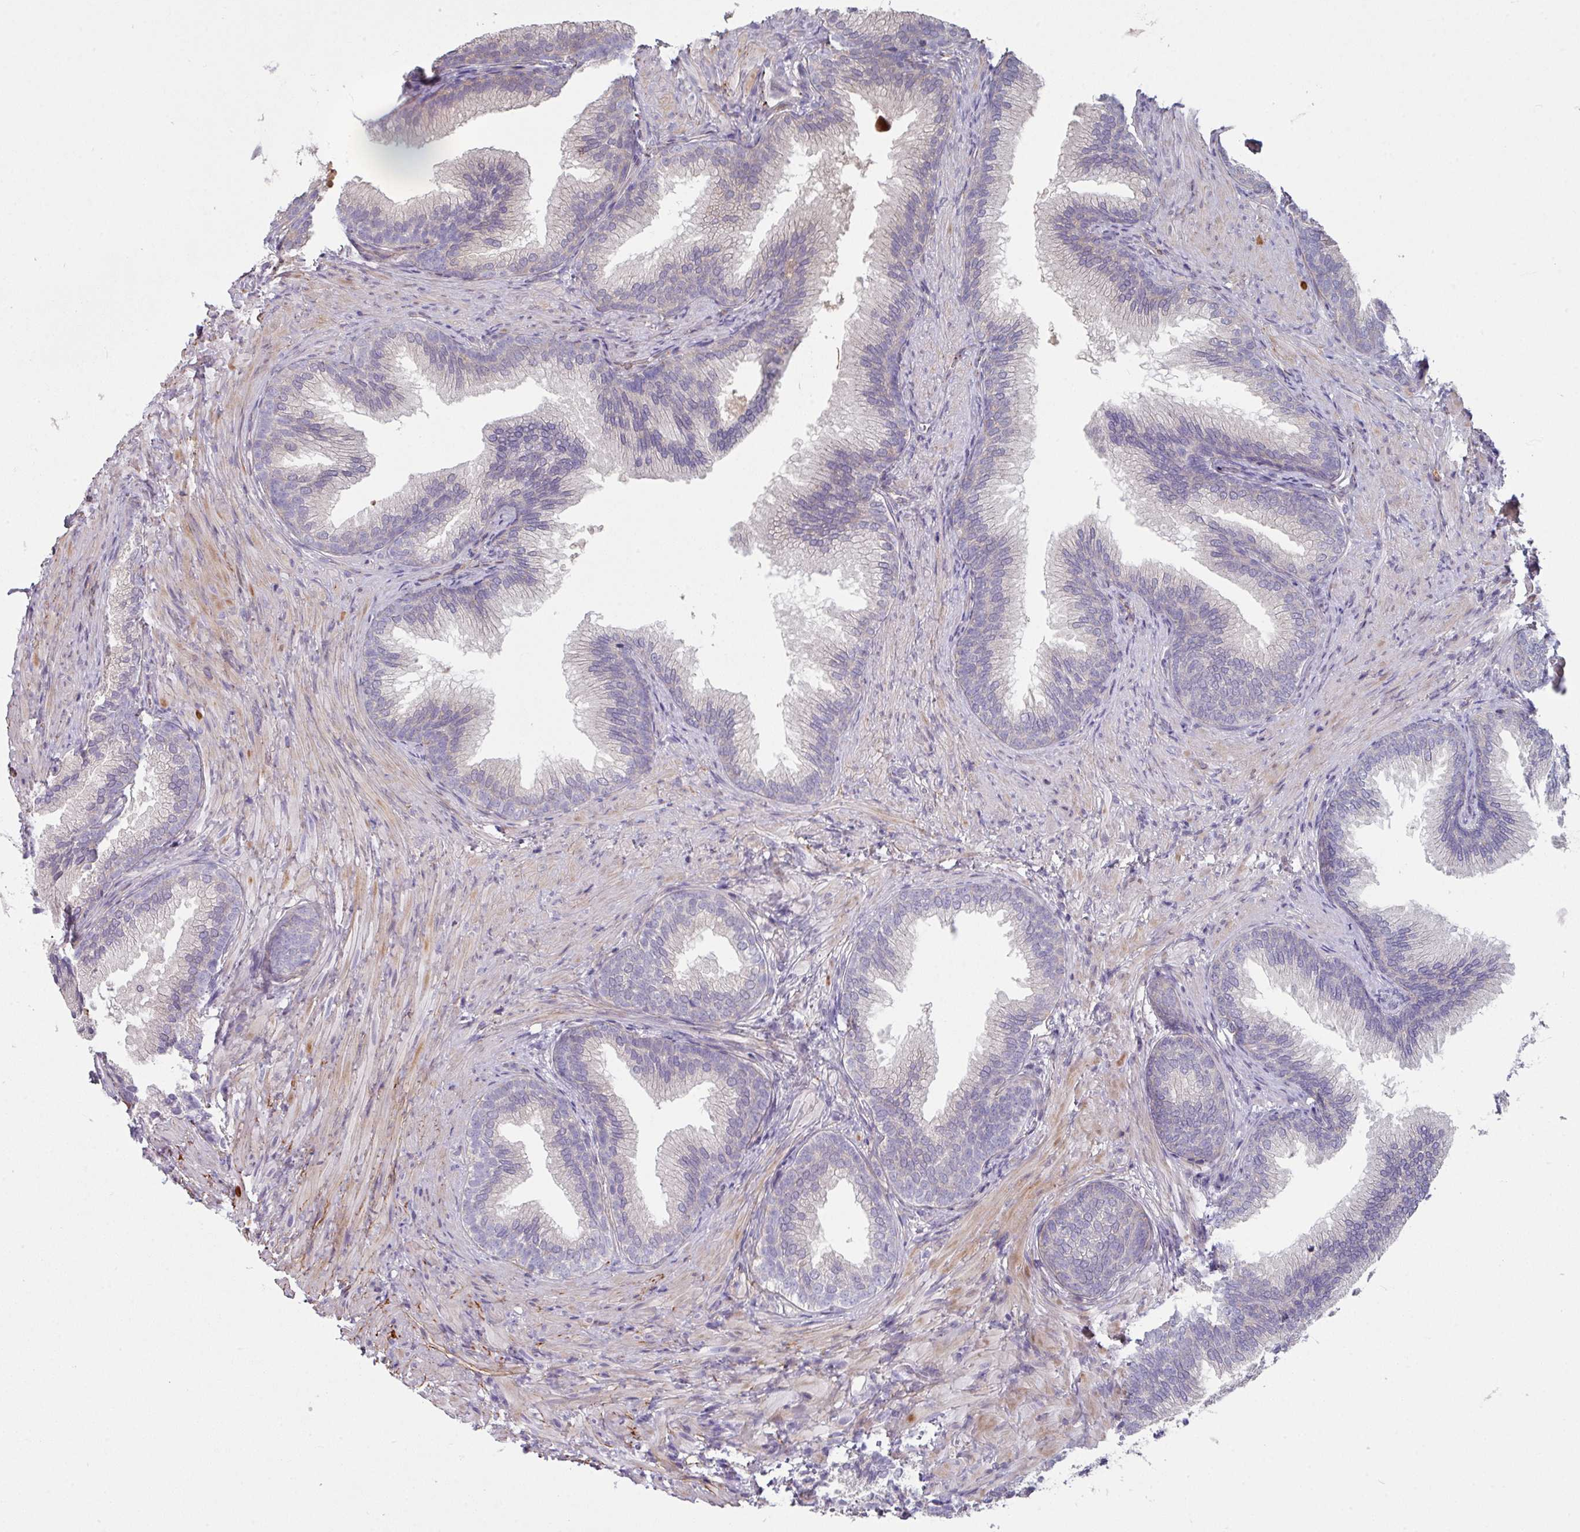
{"staining": {"intensity": "moderate", "quantity": "<25%", "location": "cytoplasmic/membranous"}, "tissue": "prostate", "cell_type": "Glandular cells", "image_type": "normal", "snomed": [{"axis": "morphology", "description": "Normal tissue, NOS"}, {"axis": "topography", "description": "Prostate"}], "caption": "Protein expression analysis of benign prostate exhibits moderate cytoplasmic/membranous positivity in approximately <25% of glandular cells.", "gene": "C2orf16", "patient": {"sex": "male", "age": 76}}